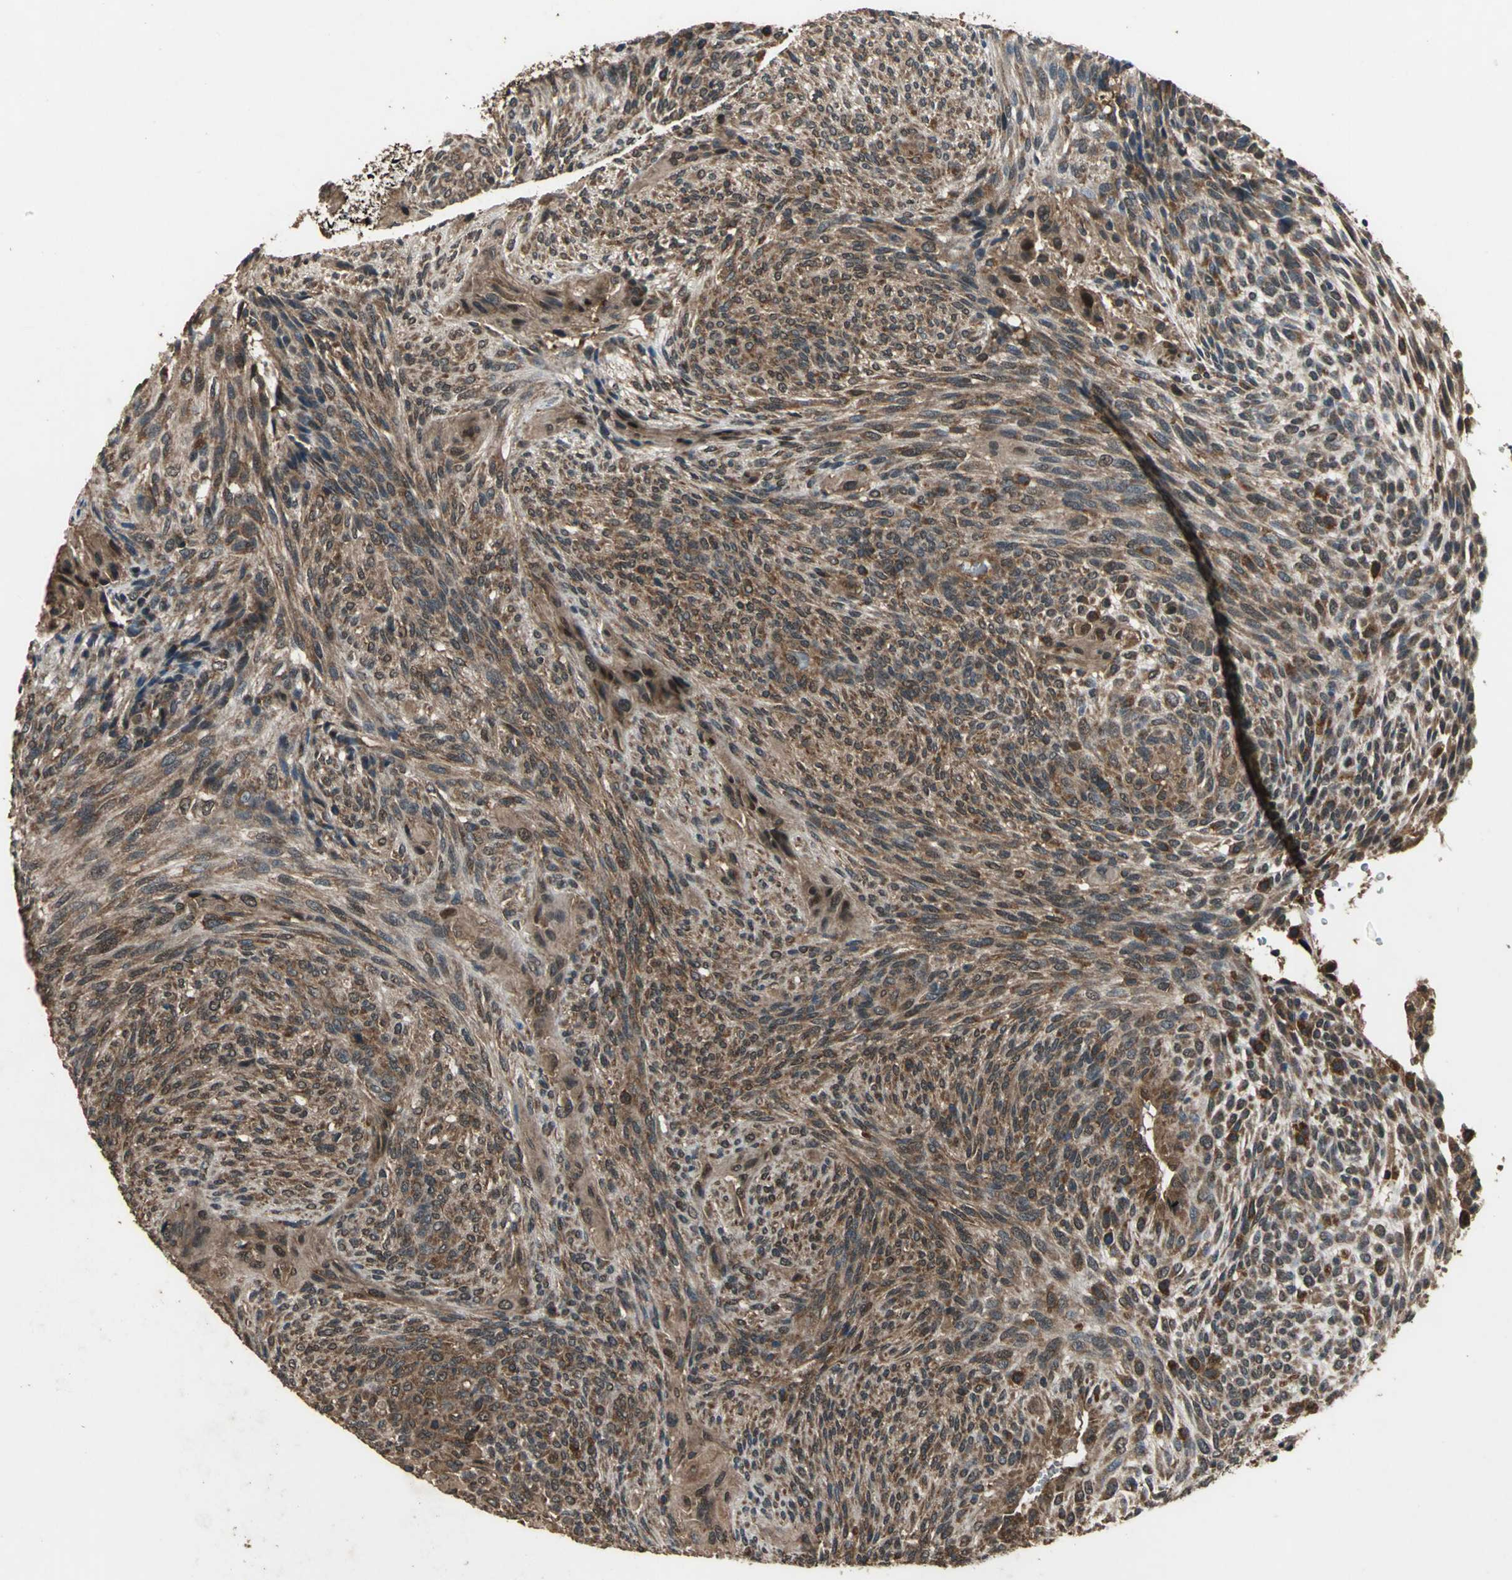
{"staining": {"intensity": "strong", "quantity": ">75%", "location": "cytoplasmic/membranous,nuclear"}, "tissue": "glioma", "cell_type": "Tumor cells", "image_type": "cancer", "snomed": [{"axis": "morphology", "description": "Glioma, malignant, High grade"}, {"axis": "topography", "description": "Cerebral cortex"}], "caption": "Malignant high-grade glioma stained with DAB immunohistochemistry reveals high levels of strong cytoplasmic/membranous and nuclear staining in about >75% of tumor cells.", "gene": "ZNF608", "patient": {"sex": "female", "age": 55}}